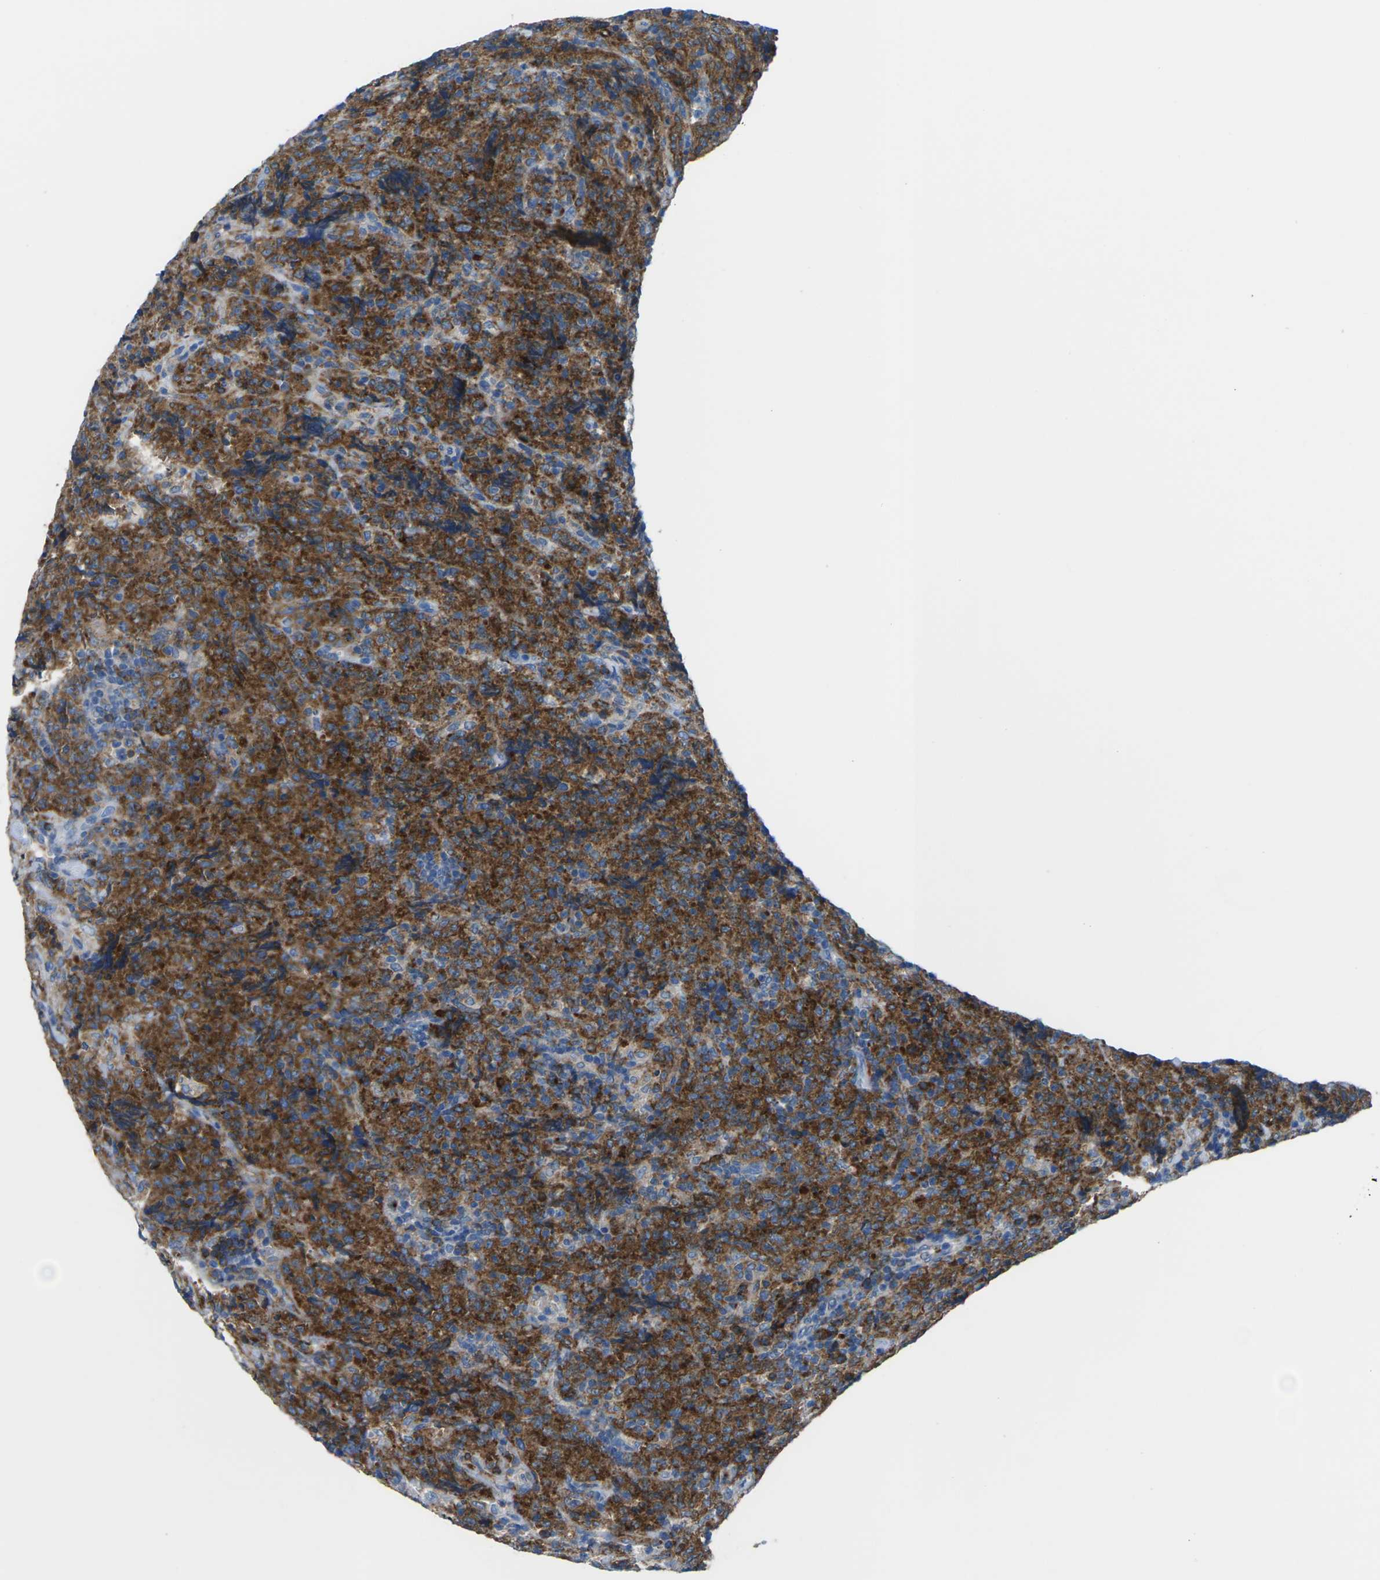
{"staining": {"intensity": "strong", "quantity": ">75%", "location": "cytoplasmic/membranous"}, "tissue": "lymphoma", "cell_type": "Tumor cells", "image_type": "cancer", "snomed": [{"axis": "morphology", "description": "Malignant lymphoma, non-Hodgkin's type, High grade"}, {"axis": "topography", "description": "Tonsil"}], "caption": "Approximately >75% of tumor cells in lymphoma demonstrate strong cytoplasmic/membranous protein expression as visualized by brown immunohistochemical staining.", "gene": "SYNGR2", "patient": {"sex": "female", "age": 36}}